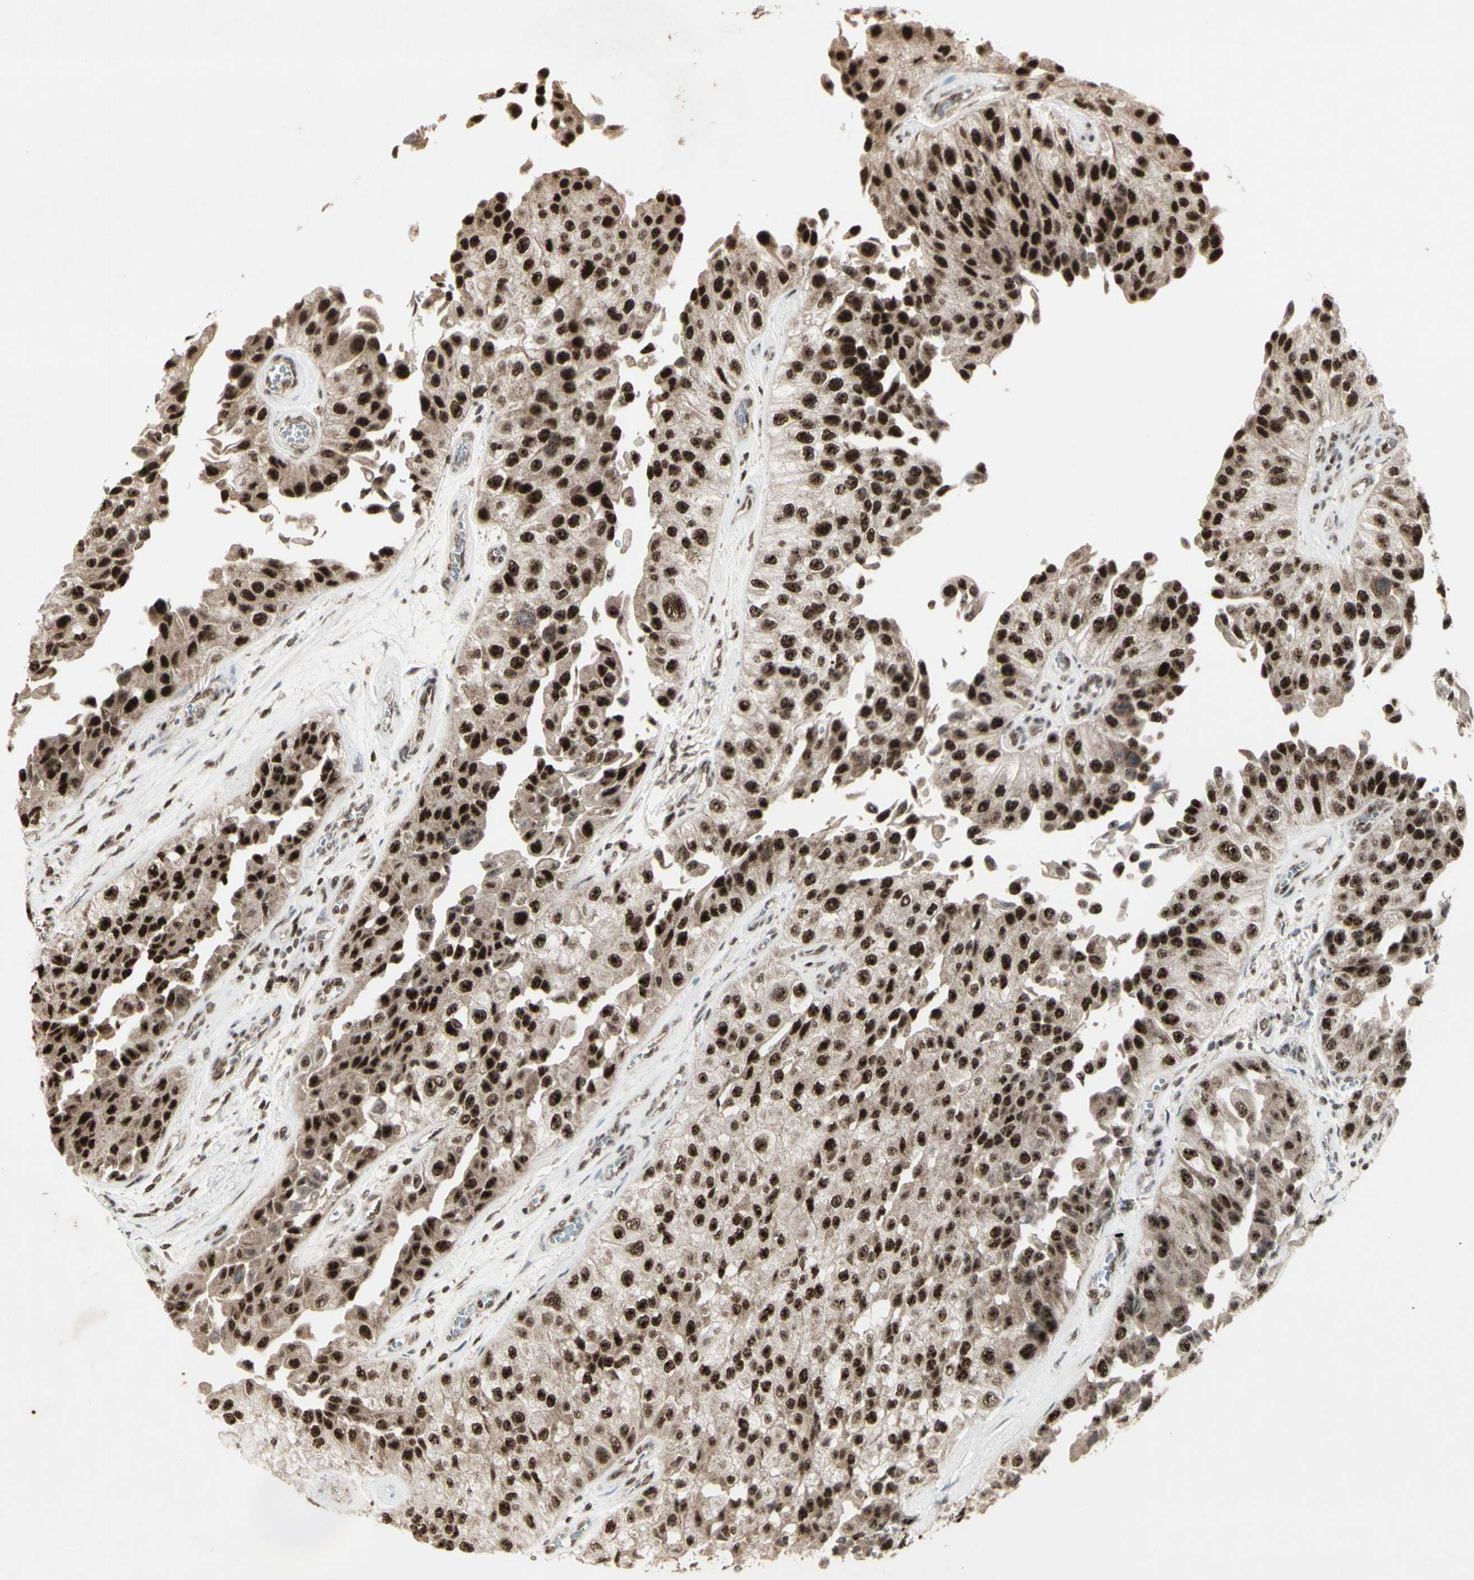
{"staining": {"intensity": "strong", "quantity": ">75%", "location": "nuclear"}, "tissue": "urothelial cancer", "cell_type": "Tumor cells", "image_type": "cancer", "snomed": [{"axis": "morphology", "description": "Urothelial carcinoma, High grade"}, {"axis": "topography", "description": "Kidney"}, {"axis": "topography", "description": "Urinary bladder"}], "caption": "The histopathology image displays staining of urothelial cancer, revealing strong nuclear protein staining (brown color) within tumor cells.", "gene": "CCNT1", "patient": {"sex": "male", "age": 77}}